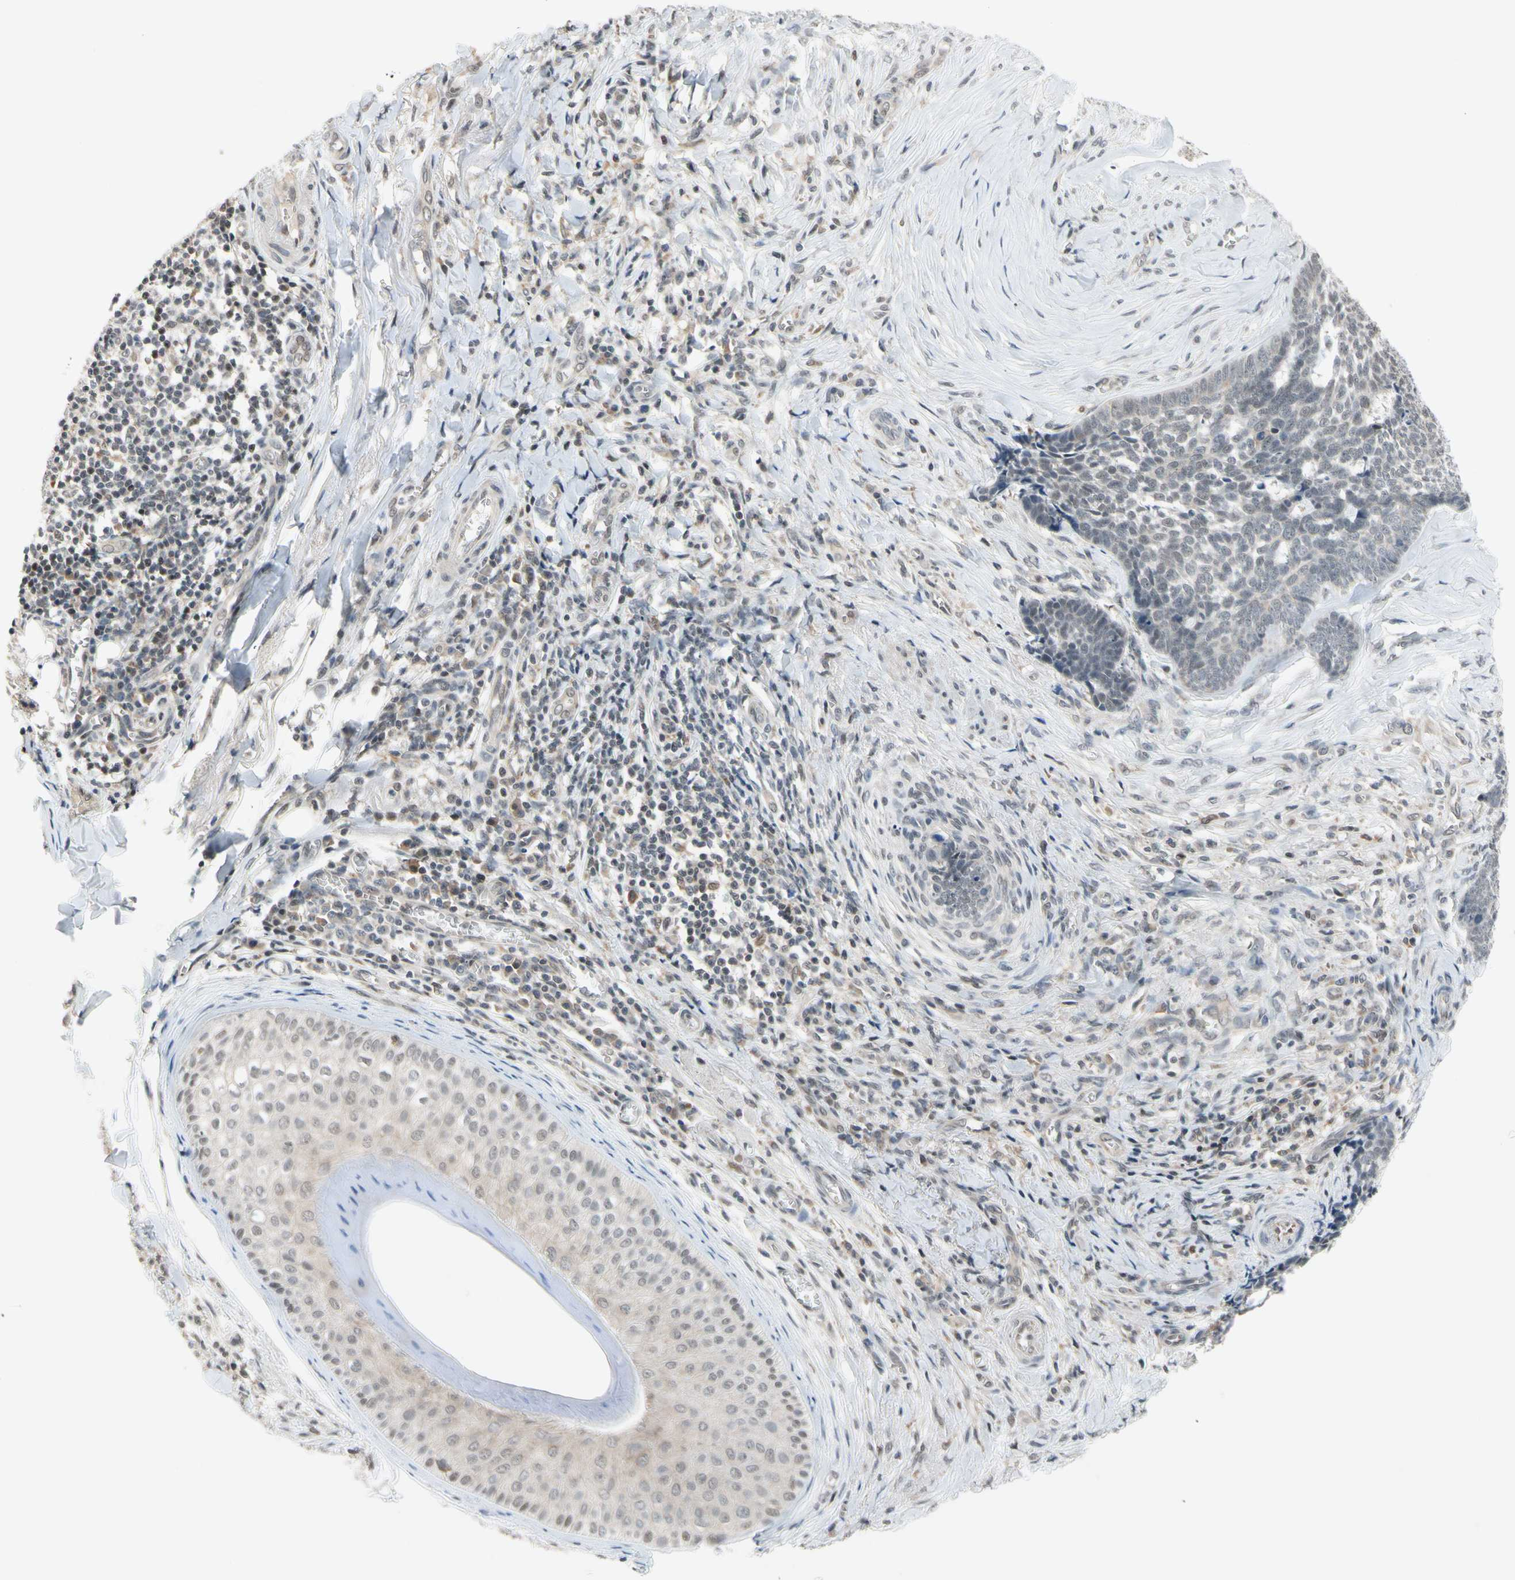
{"staining": {"intensity": "negative", "quantity": "none", "location": "none"}, "tissue": "skin cancer", "cell_type": "Tumor cells", "image_type": "cancer", "snomed": [{"axis": "morphology", "description": "Basal cell carcinoma"}, {"axis": "topography", "description": "Skin"}], "caption": "Tumor cells show no significant staining in skin cancer. Nuclei are stained in blue.", "gene": "TAF12", "patient": {"sex": "male", "age": 84}}